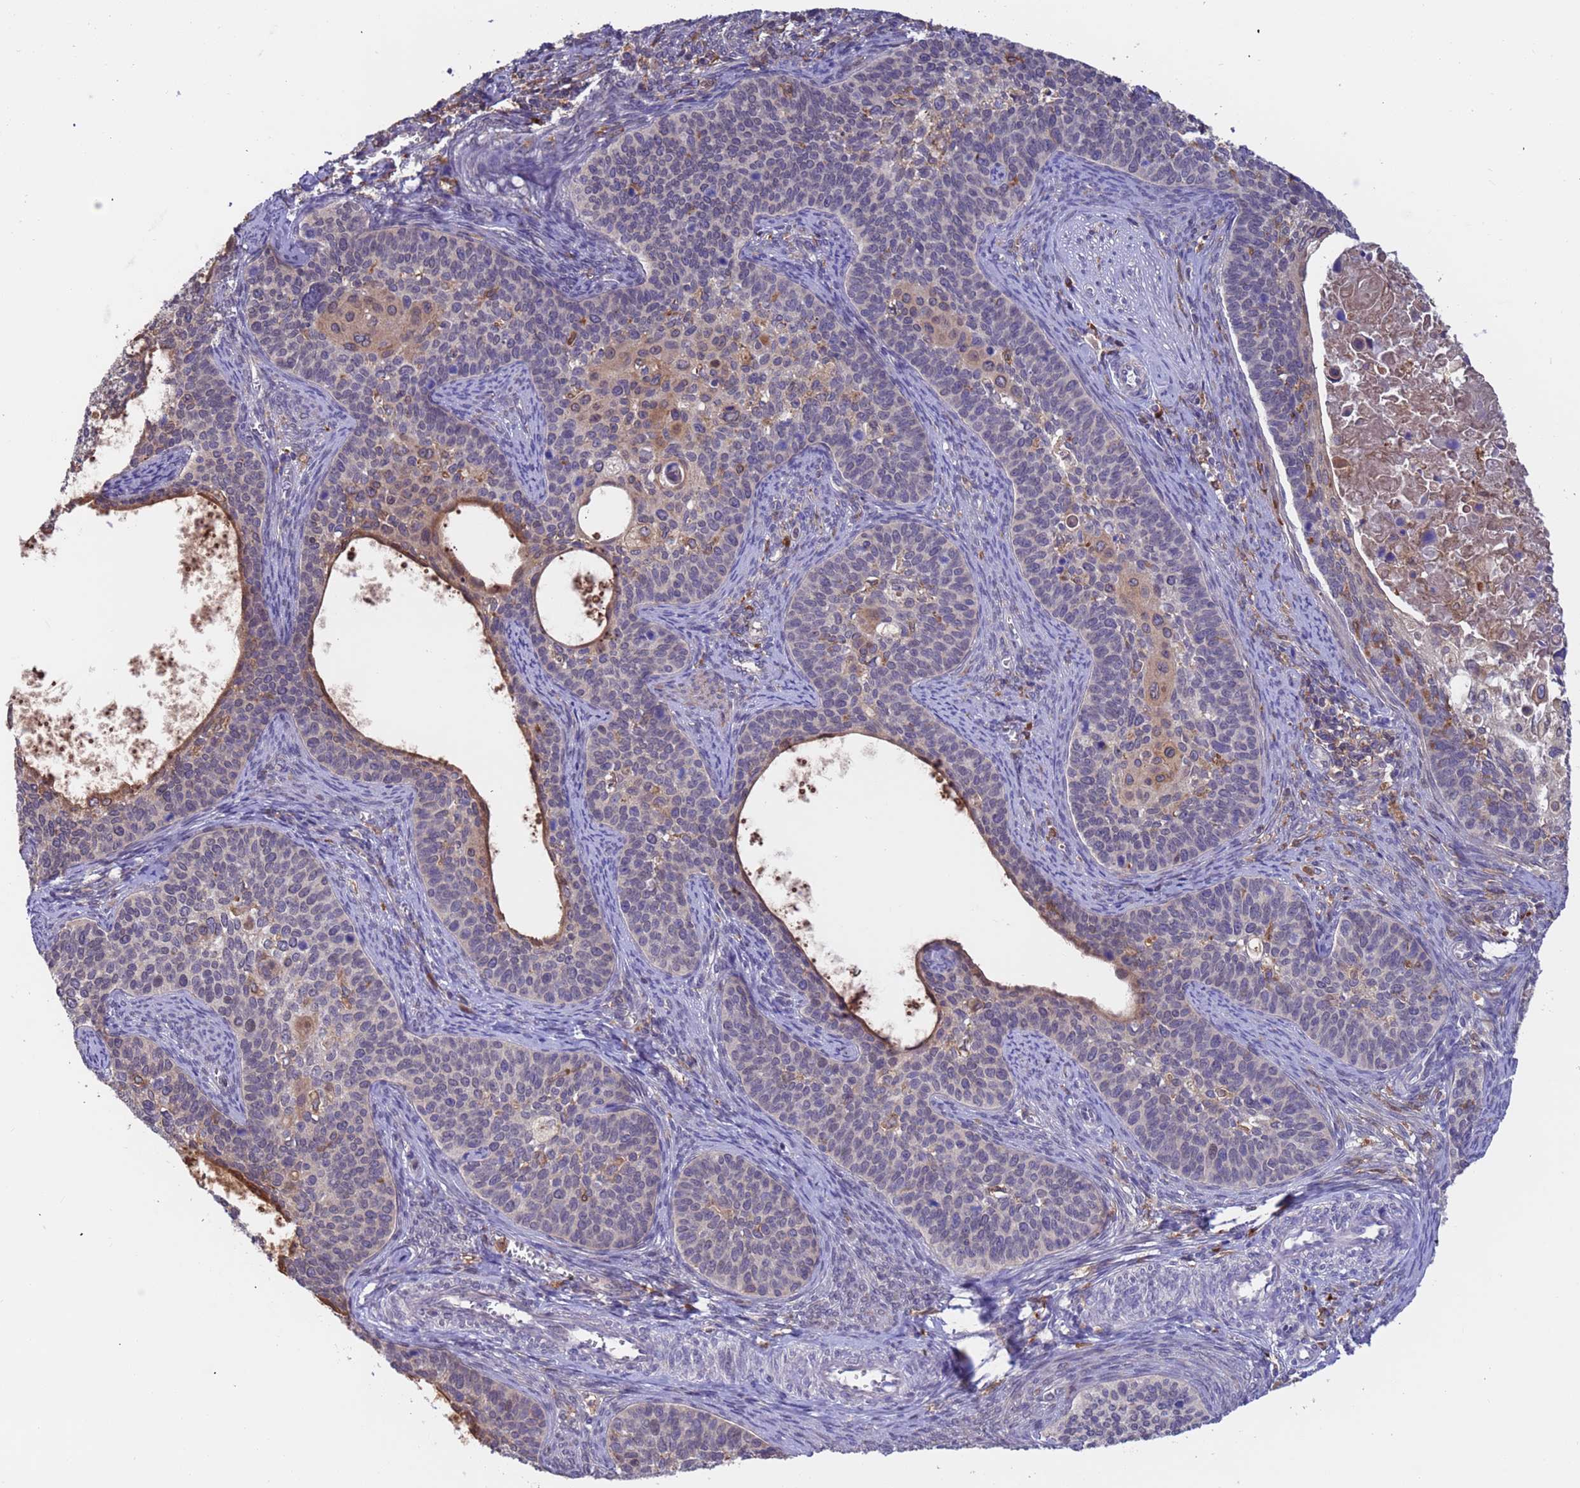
{"staining": {"intensity": "negative", "quantity": "none", "location": "none"}, "tissue": "cervical cancer", "cell_type": "Tumor cells", "image_type": "cancer", "snomed": [{"axis": "morphology", "description": "Squamous cell carcinoma, NOS"}, {"axis": "topography", "description": "Cervix"}], "caption": "Tumor cells show no significant protein positivity in squamous cell carcinoma (cervical).", "gene": "AMPD3", "patient": {"sex": "female", "age": 33}}